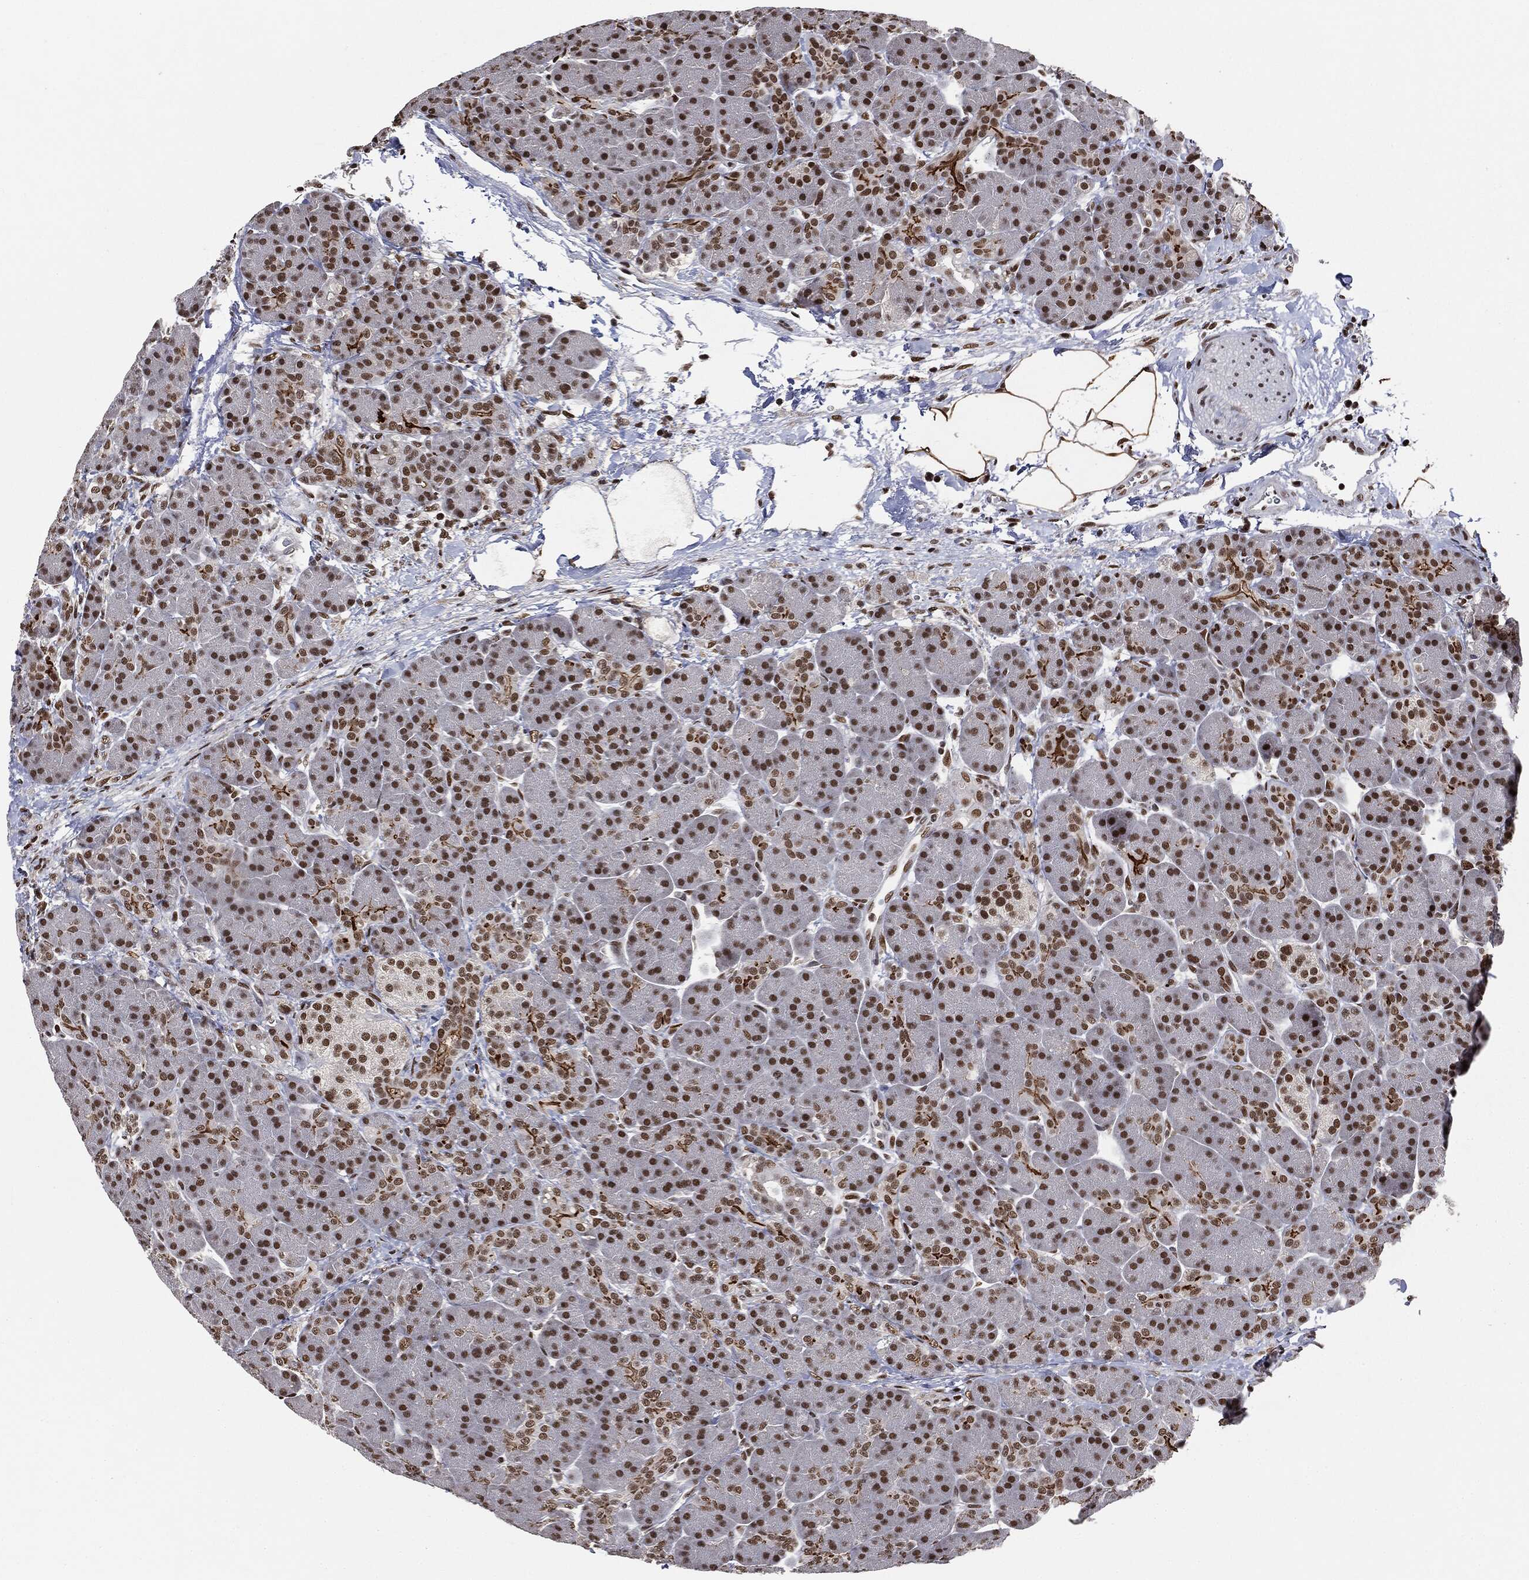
{"staining": {"intensity": "strong", "quantity": ">75%", "location": "nuclear"}, "tissue": "pancreas", "cell_type": "Exocrine glandular cells", "image_type": "normal", "snomed": [{"axis": "morphology", "description": "Normal tissue, NOS"}, {"axis": "topography", "description": "Pancreas"}], "caption": "Immunohistochemical staining of normal pancreas exhibits strong nuclear protein positivity in about >75% of exocrine glandular cells.", "gene": "DPH2", "patient": {"sex": "female", "age": 63}}